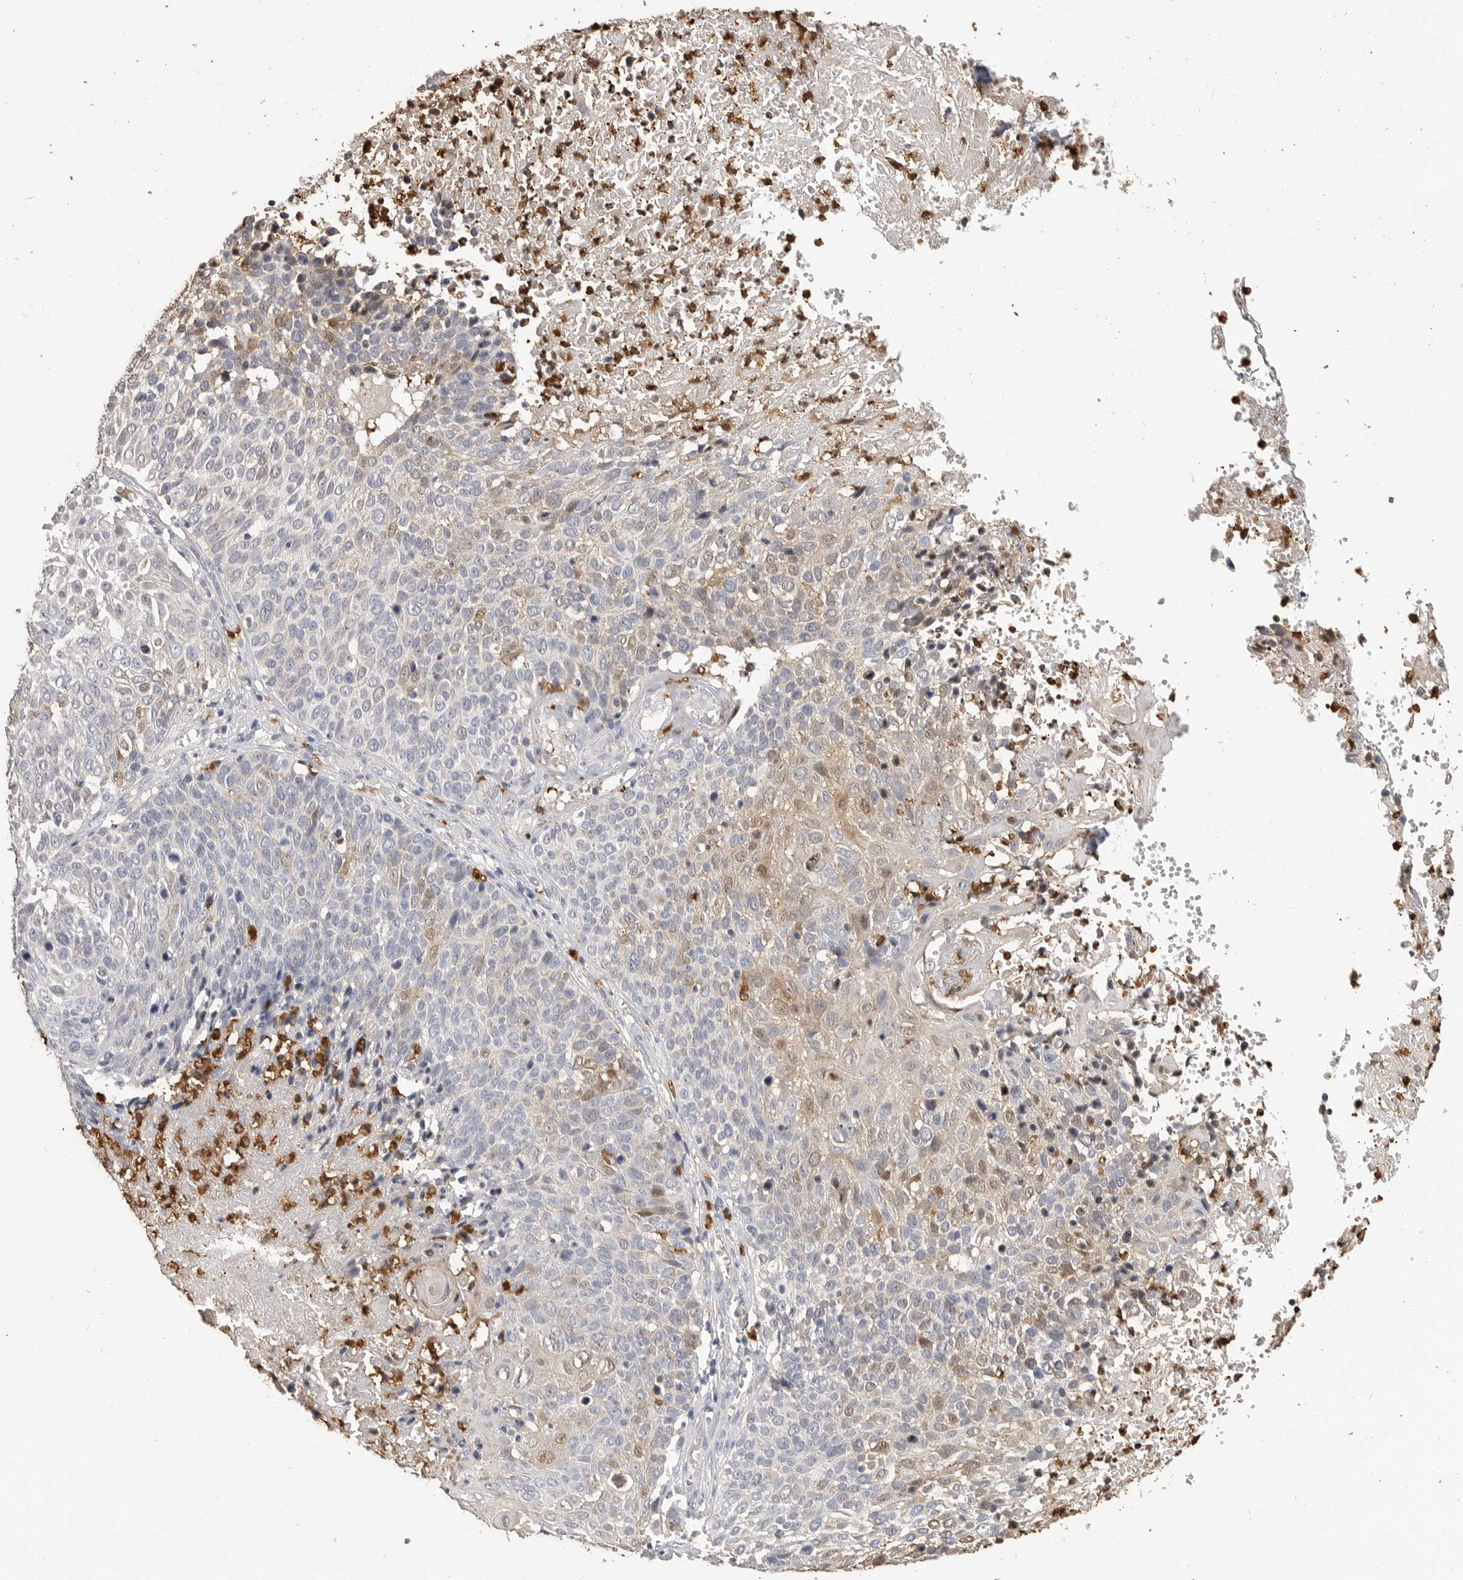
{"staining": {"intensity": "weak", "quantity": "<25%", "location": "cytoplasmic/membranous"}, "tissue": "cervical cancer", "cell_type": "Tumor cells", "image_type": "cancer", "snomed": [{"axis": "morphology", "description": "Squamous cell carcinoma, NOS"}, {"axis": "topography", "description": "Cervix"}], "caption": "The photomicrograph shows no staining of tumor cells in cervical cancer (squamous cell carcinoma).", "gene": "LTBR", "patient": {"sex": "female", "age": 74}}